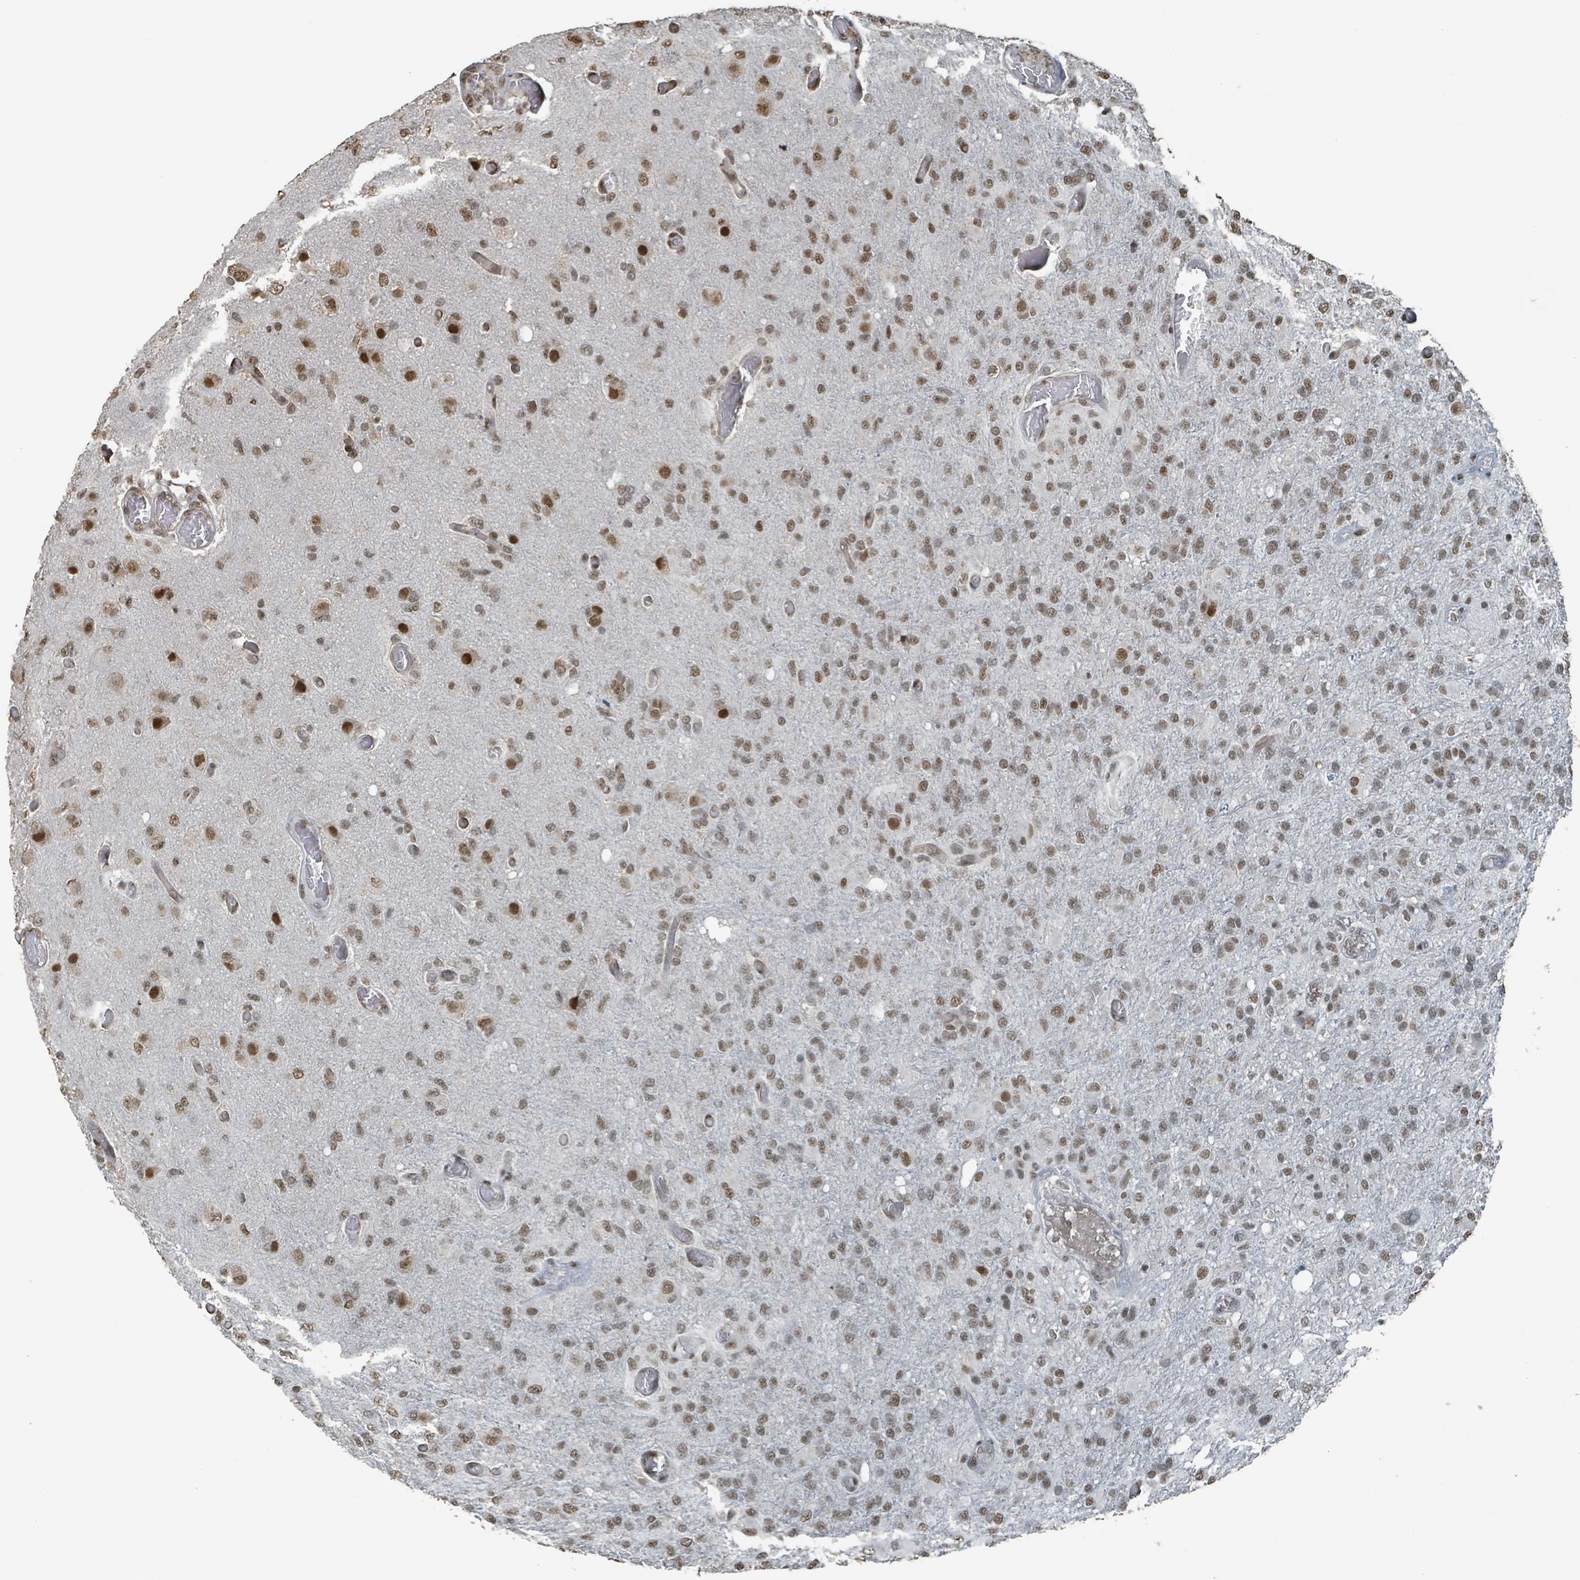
{"staining": {"intensity": "moderate", "quantity": ">75%", "location": "nuclear"}, "tissue": "glioma", "cell_type": "Tumor cells", "image_type": "cancer", "snomed": [{"axis": "morphology", "description": "Glioma, malignant, High grade"}, {"axis": "topography", "description": "Brain"}], "caption": "A photomicrograph showing moderate nuclear positivity in about >75% of tumor cells in glioma, as visualized by brown immunohistochemical staining.", "gene": "PHIP", "patient": {"sex": "female", "age": 74}}